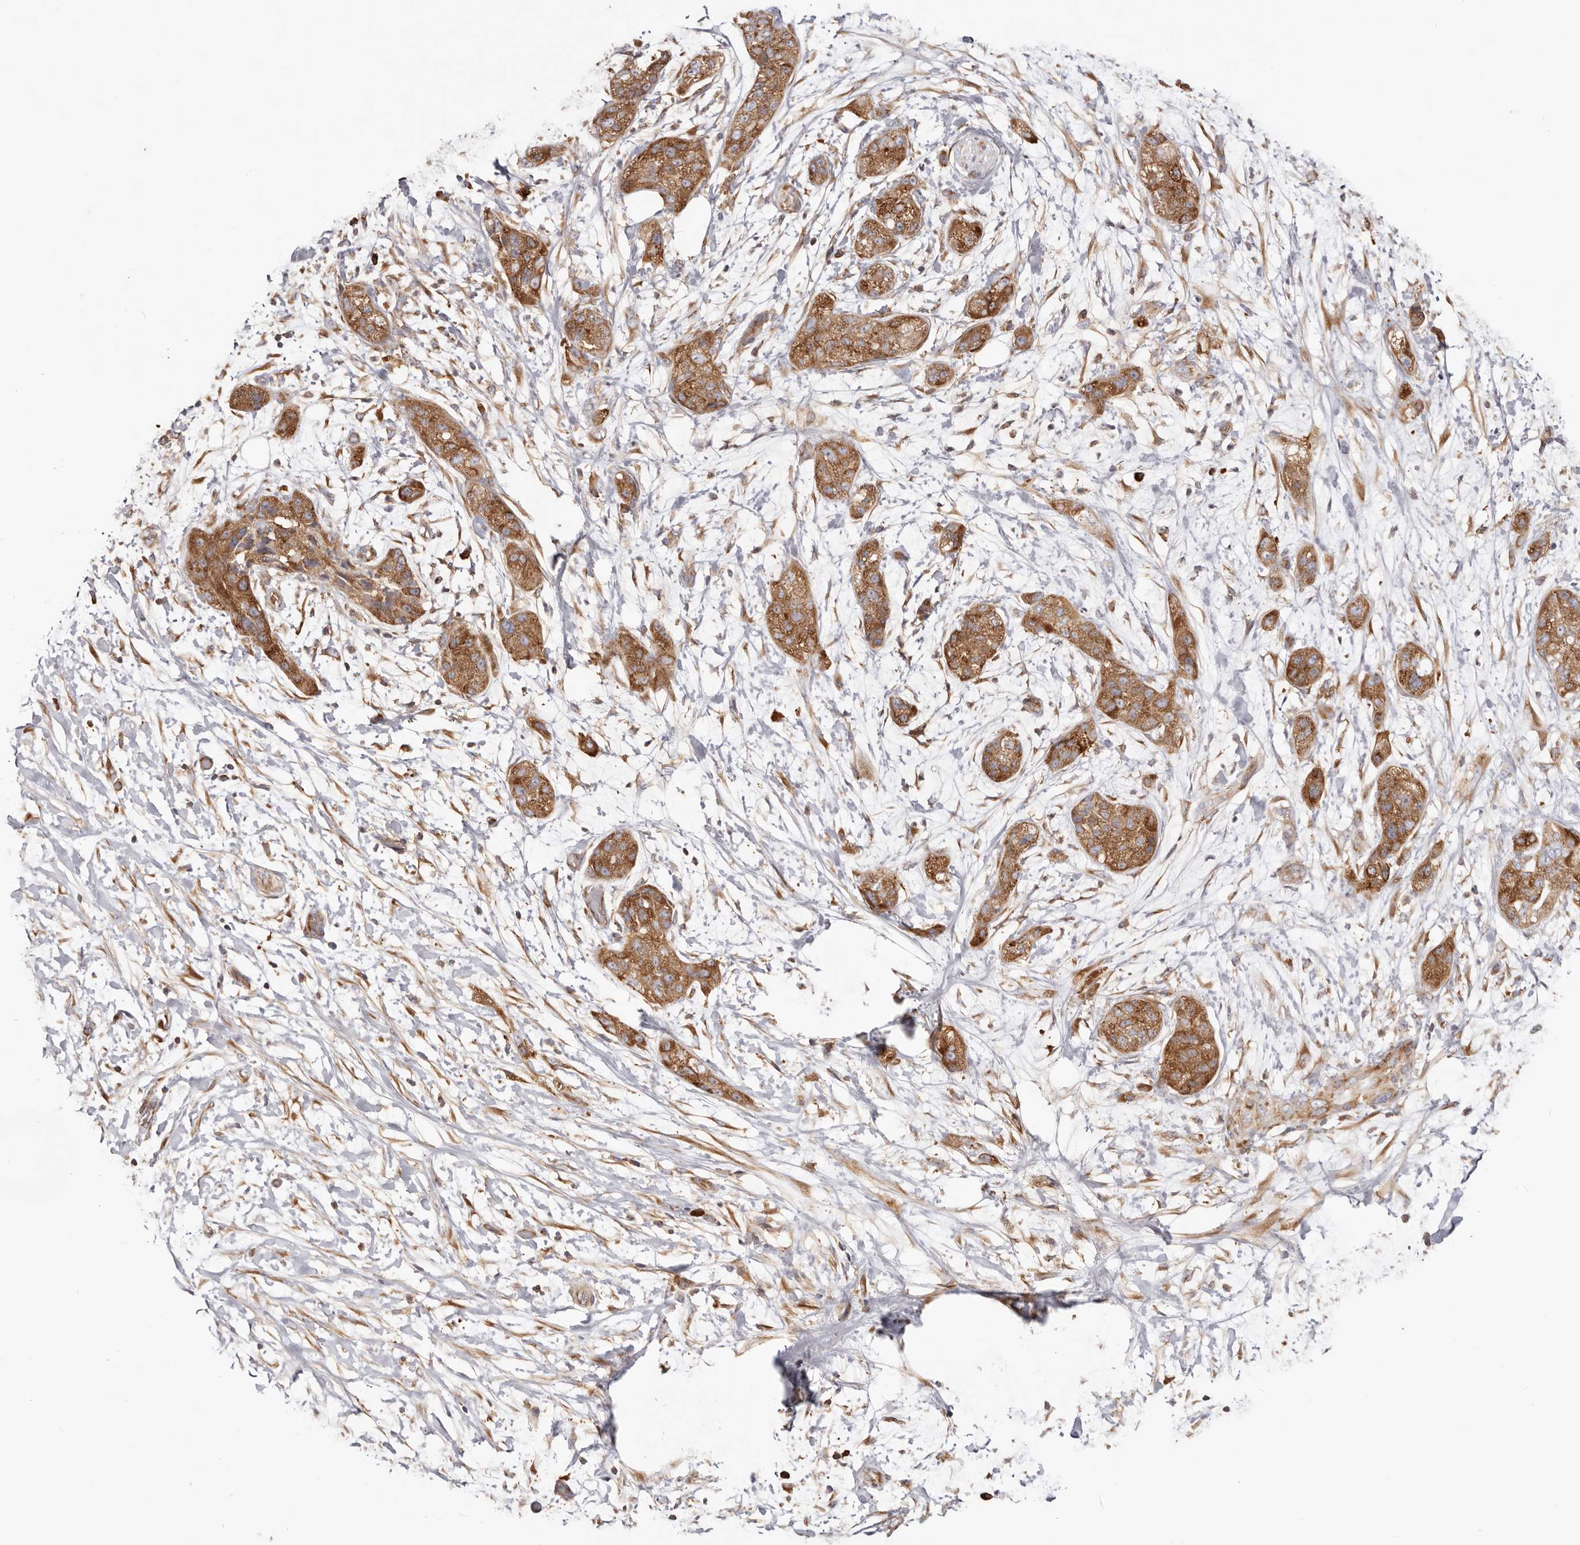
{"staining": {"intensity": "strong", "quantity": ">75%", "location": "cytoplasmic/membranous"}, "tissue": "pancreatic cancer", "cell_type": "Tumor cells", "image_type": "cancer", "snomed": [{"axis": "morphology", "description": "Adenocarcinoma, NOS"}, {"axis": "topography", "description": "Pancreas"}], "caption": "An immunohistochemistry (IHC) photomicrograph of neoplastic tissue is shown. Protein staining in brown shows strong cytoplasmic/membranous positivity in pancreatic adenocarcinoma within tumor cells.", "gene": "EPRS1", "patient": {"sex": "female", "age": 78}}